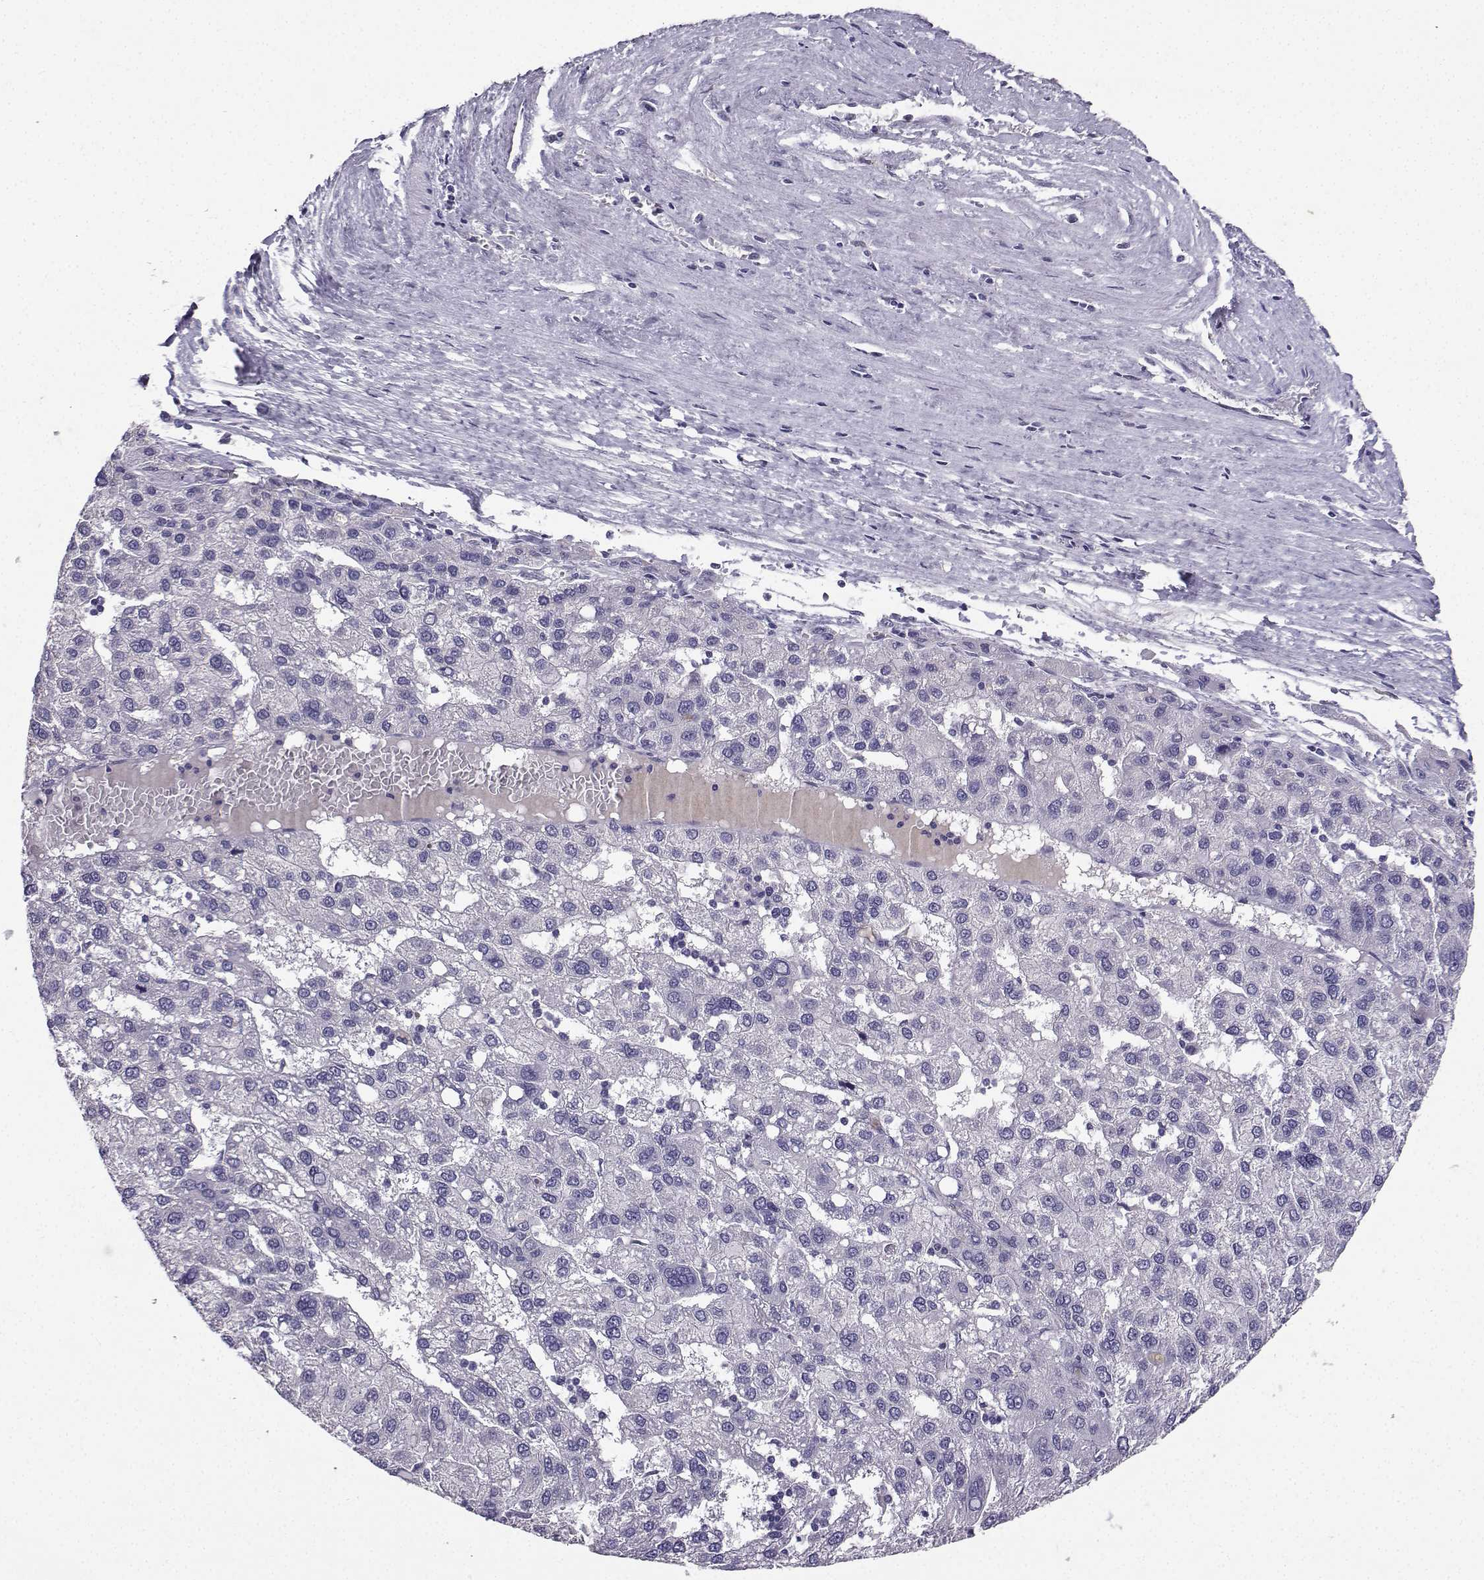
{"staining": {"intensity": "negative", "quantity": "none", "location": "none"}, "tissue": "liver cancer", "cell_type": "Tumor cells", "image_type": "cancer", "snomed": [{"axis": "morphology", "description": "Carcinoma, Hepatocellular, NOS"}, {"axis": "topography", "description": "Liver"}], "caption": "An immunohistochemistry image of hepatocellular carcinoma (liver) is shown. There is no staining in tumor cells of hepatocellular carcinoma (liver).", "gene": "SPAG11B", "patient": {"sex": "female", "age": 82}}